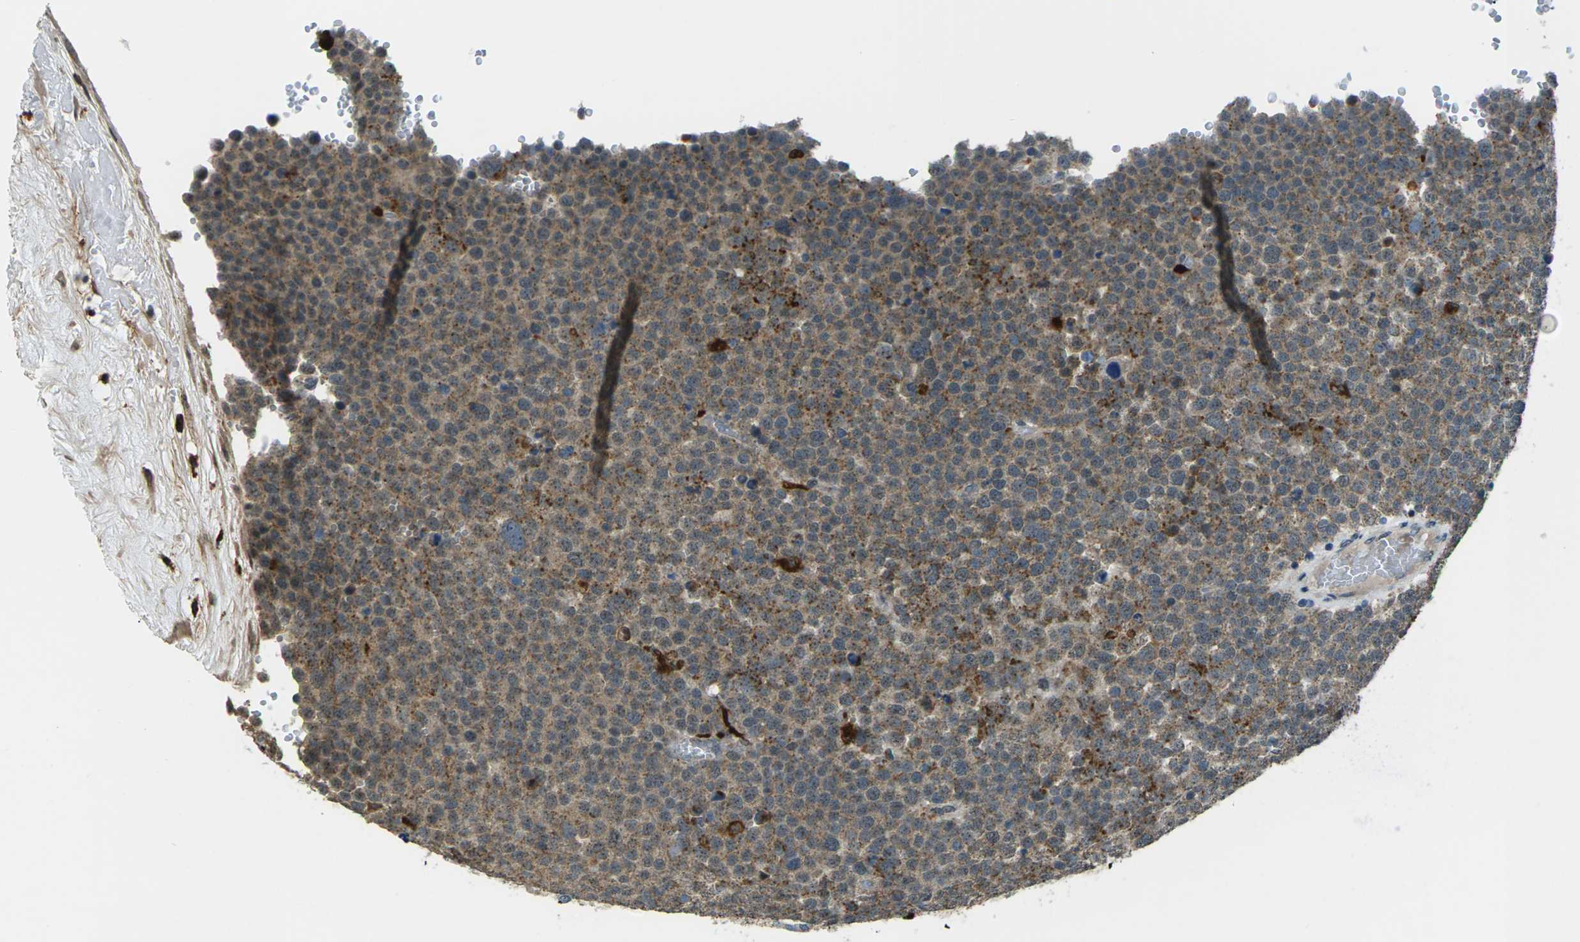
{"staining": {"intensity": "moderate", "quantity": ">75%", "location": "cytoplasmic/membranous"}, "tissue": "testis cancer", "cell_type": "Tumor cells", "image_type": "cancer", "snomed": [{"axis": "morphology", "description": "Seminoma, NOS"}, {"axis": "topography", "description": "Testis"}], "caption": "Moderate cytoplasmic/membranous protein staining is appreciated in about >75% of tumor cells in testis cancer (seminoma).", "gene": "SLC31A2", "patient": {"sex": "male", "age": 71}}